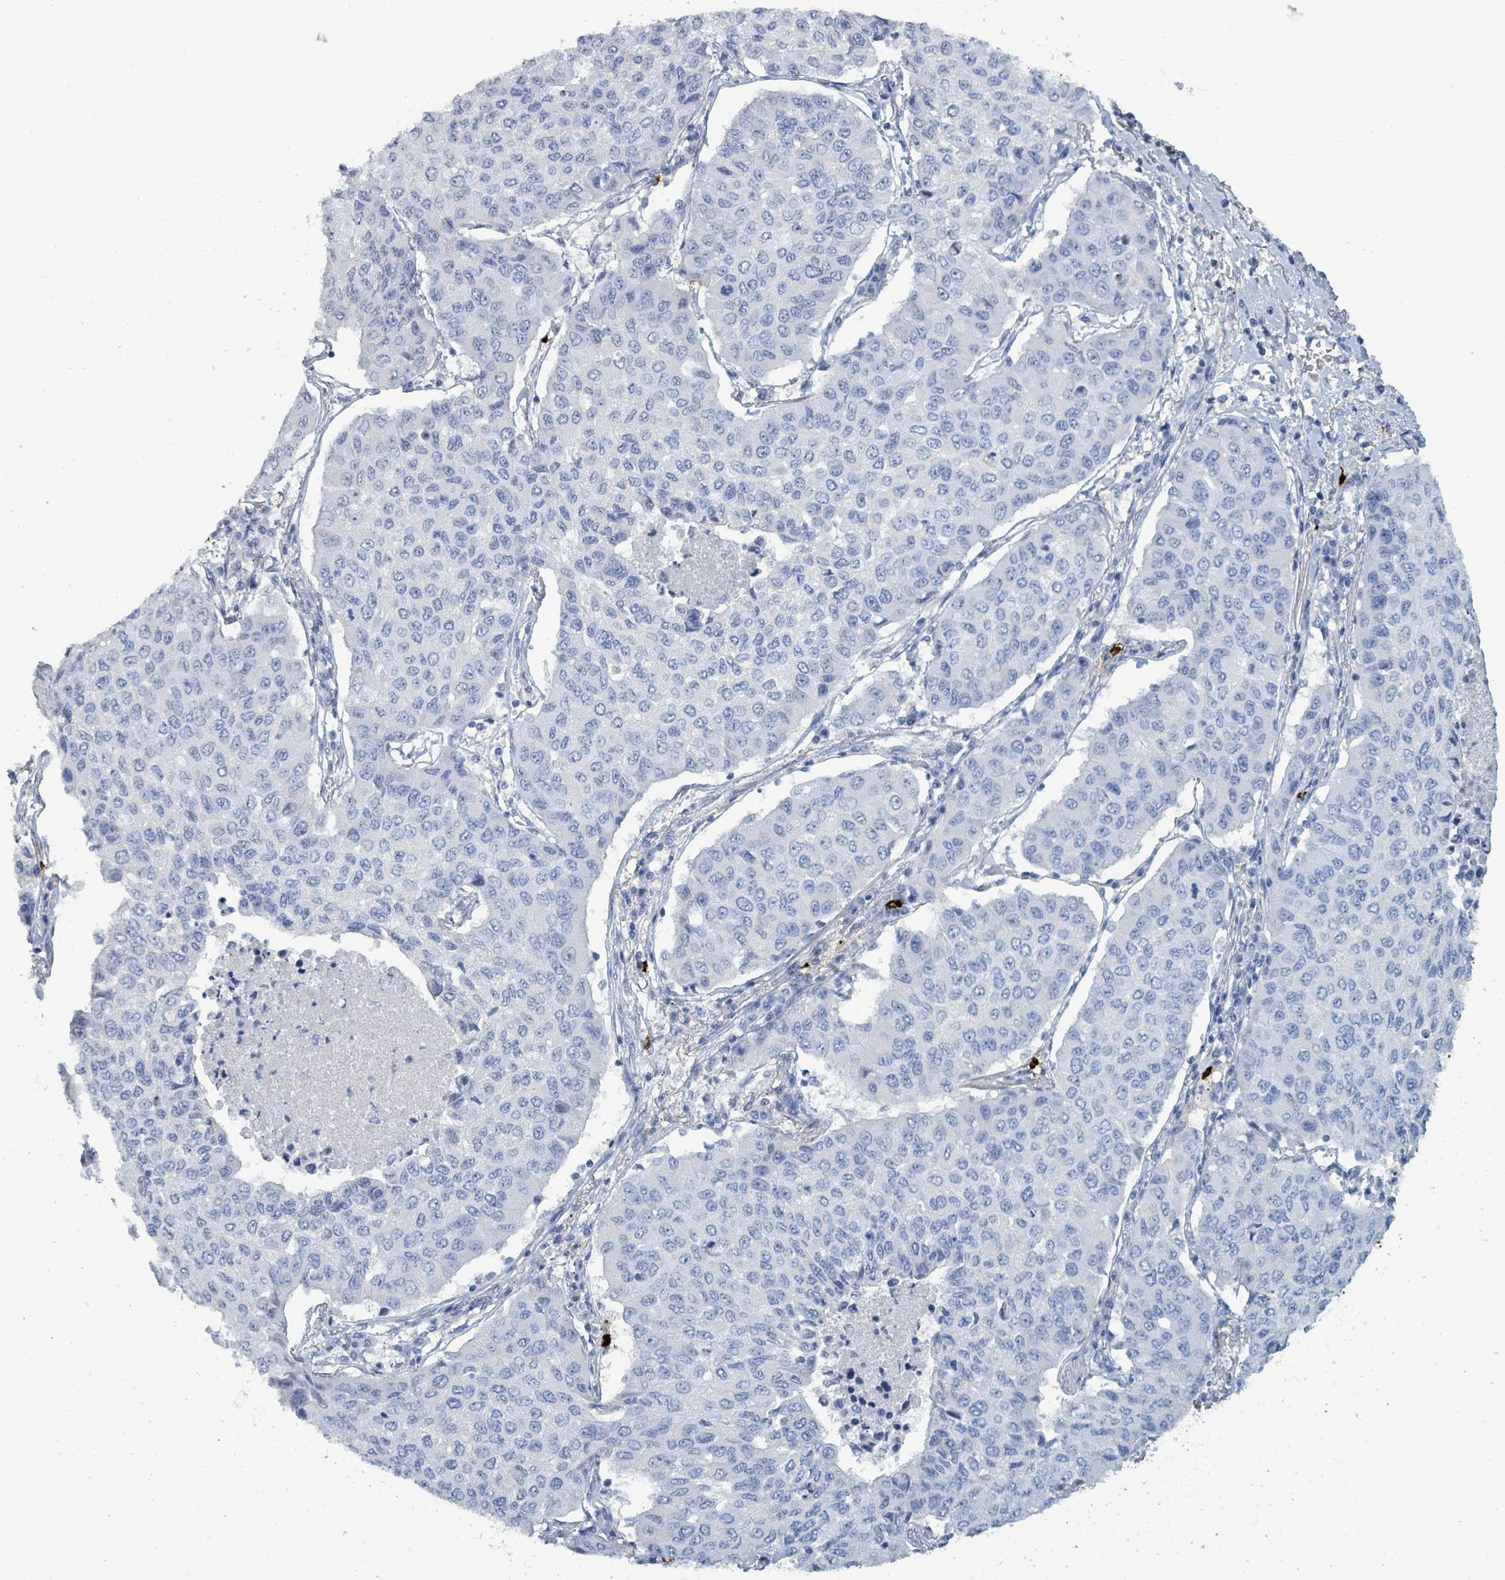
{"staining": {"intensity": "negative", "quantity": "none", "location": "none"}, "tissue": "lung cancer", "cell_type": "Tumor cells", "image_type": "cancer", "snomed": [{"axis": "morphology", "description": "Squamous cell carcinoma, NOS"}, {"axis": "topography", "description": "Lung"}], "caption": "Protein analysis of lung squamous cell carcinoma displays no significant expression in tumor cells. (IHC, brightfield microscopy, high magnification).", "gene": "VPS13D", "patient": {"sex": "male", "age": 74}}